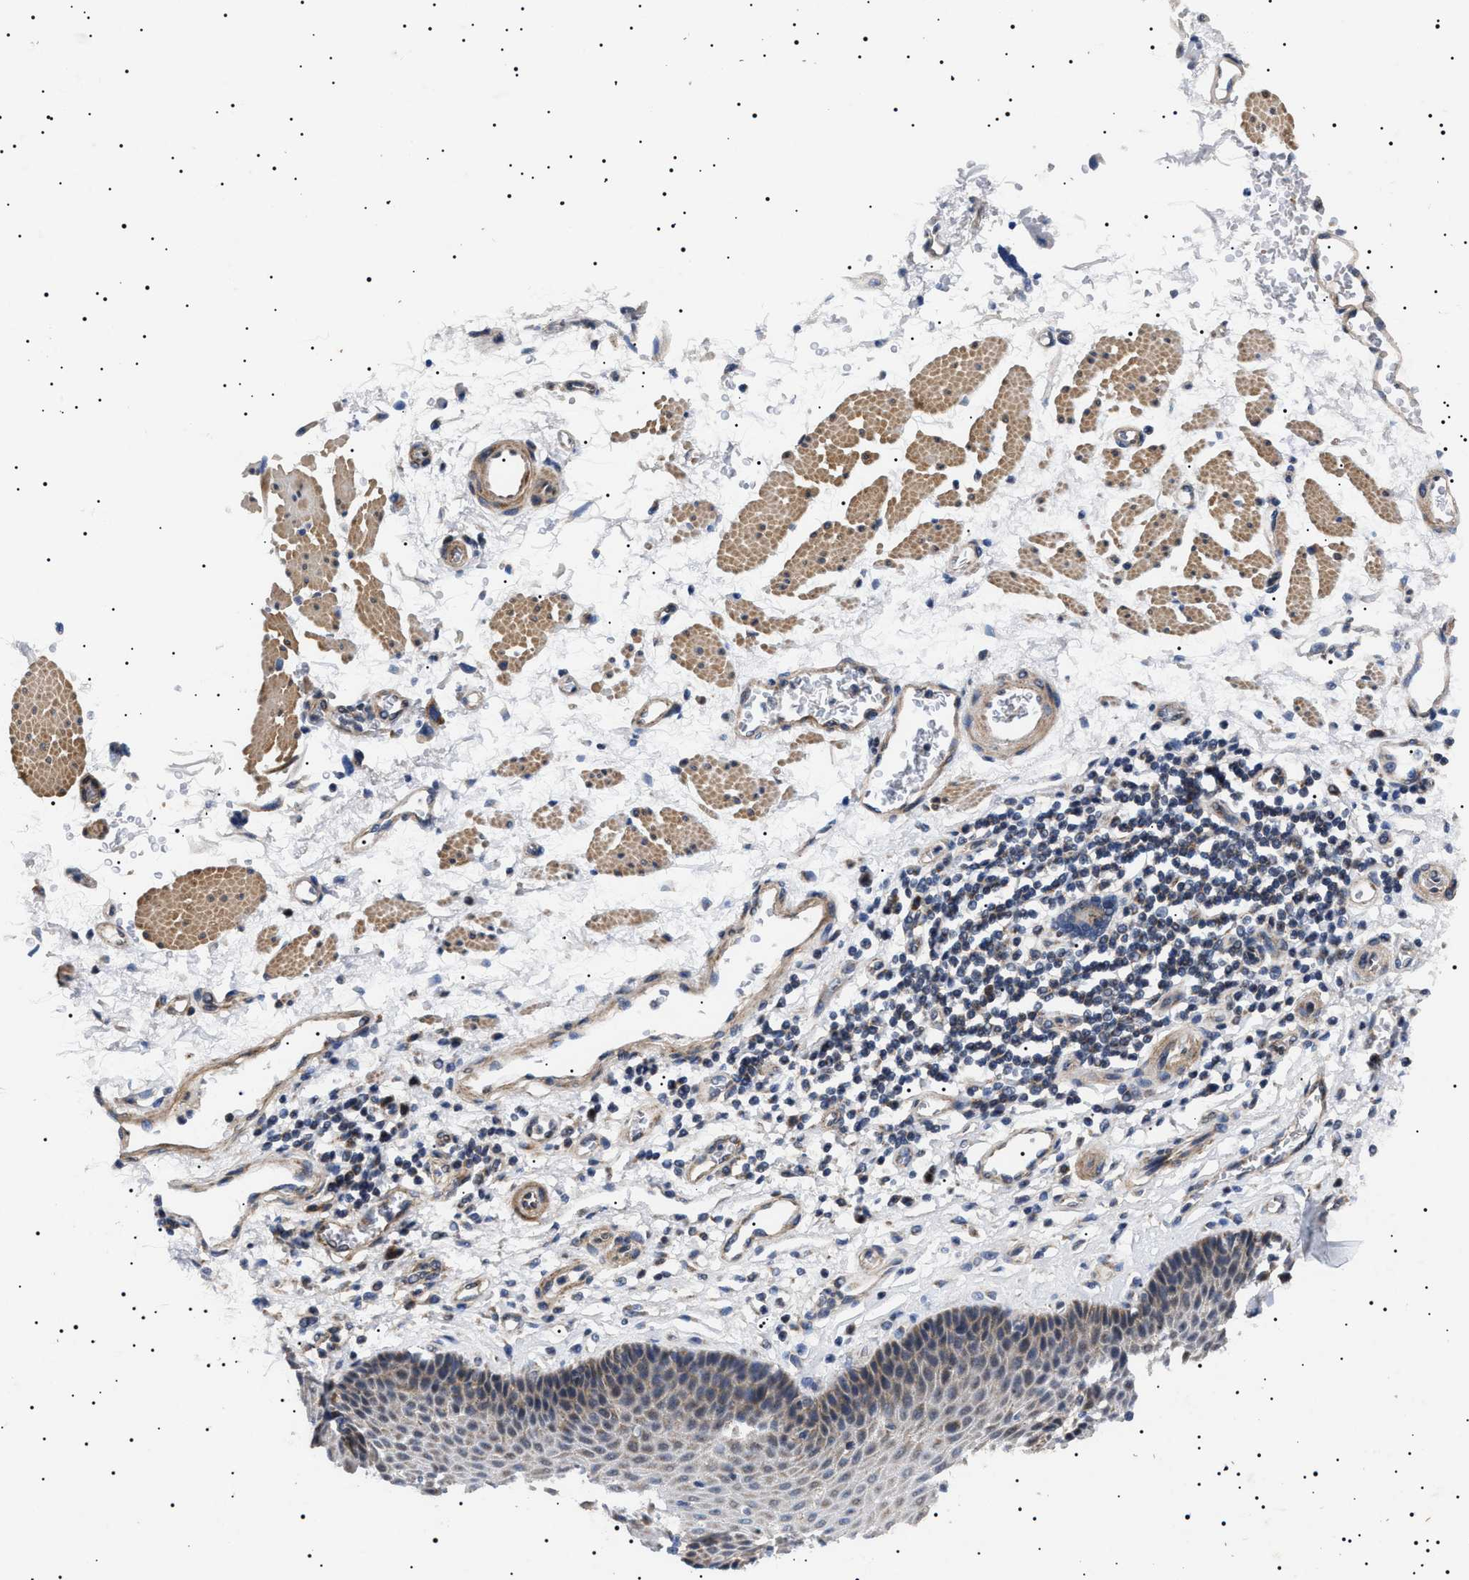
{"staining": {"intensity": "moderate", "quantity": "<25%", "location": "cytoplasmic/membranous"}, "tissue": "esophagus", "cell_type": "Squamous epithelial cells", "image_type": "normal", "snomed": [{"axis": "morphology", "description": "Normal tissue, NOS"}, {"axis": "topography", "description": "Esophagus"}], "caption": "Immunohistochemical staining of normal human esophagus shows low levels of moderate cytoplasmic/membranous staining in about <25% of squamous epithelial cells.", "gene": "RAB34", "patient": {"sex": "male", "age": 54}}